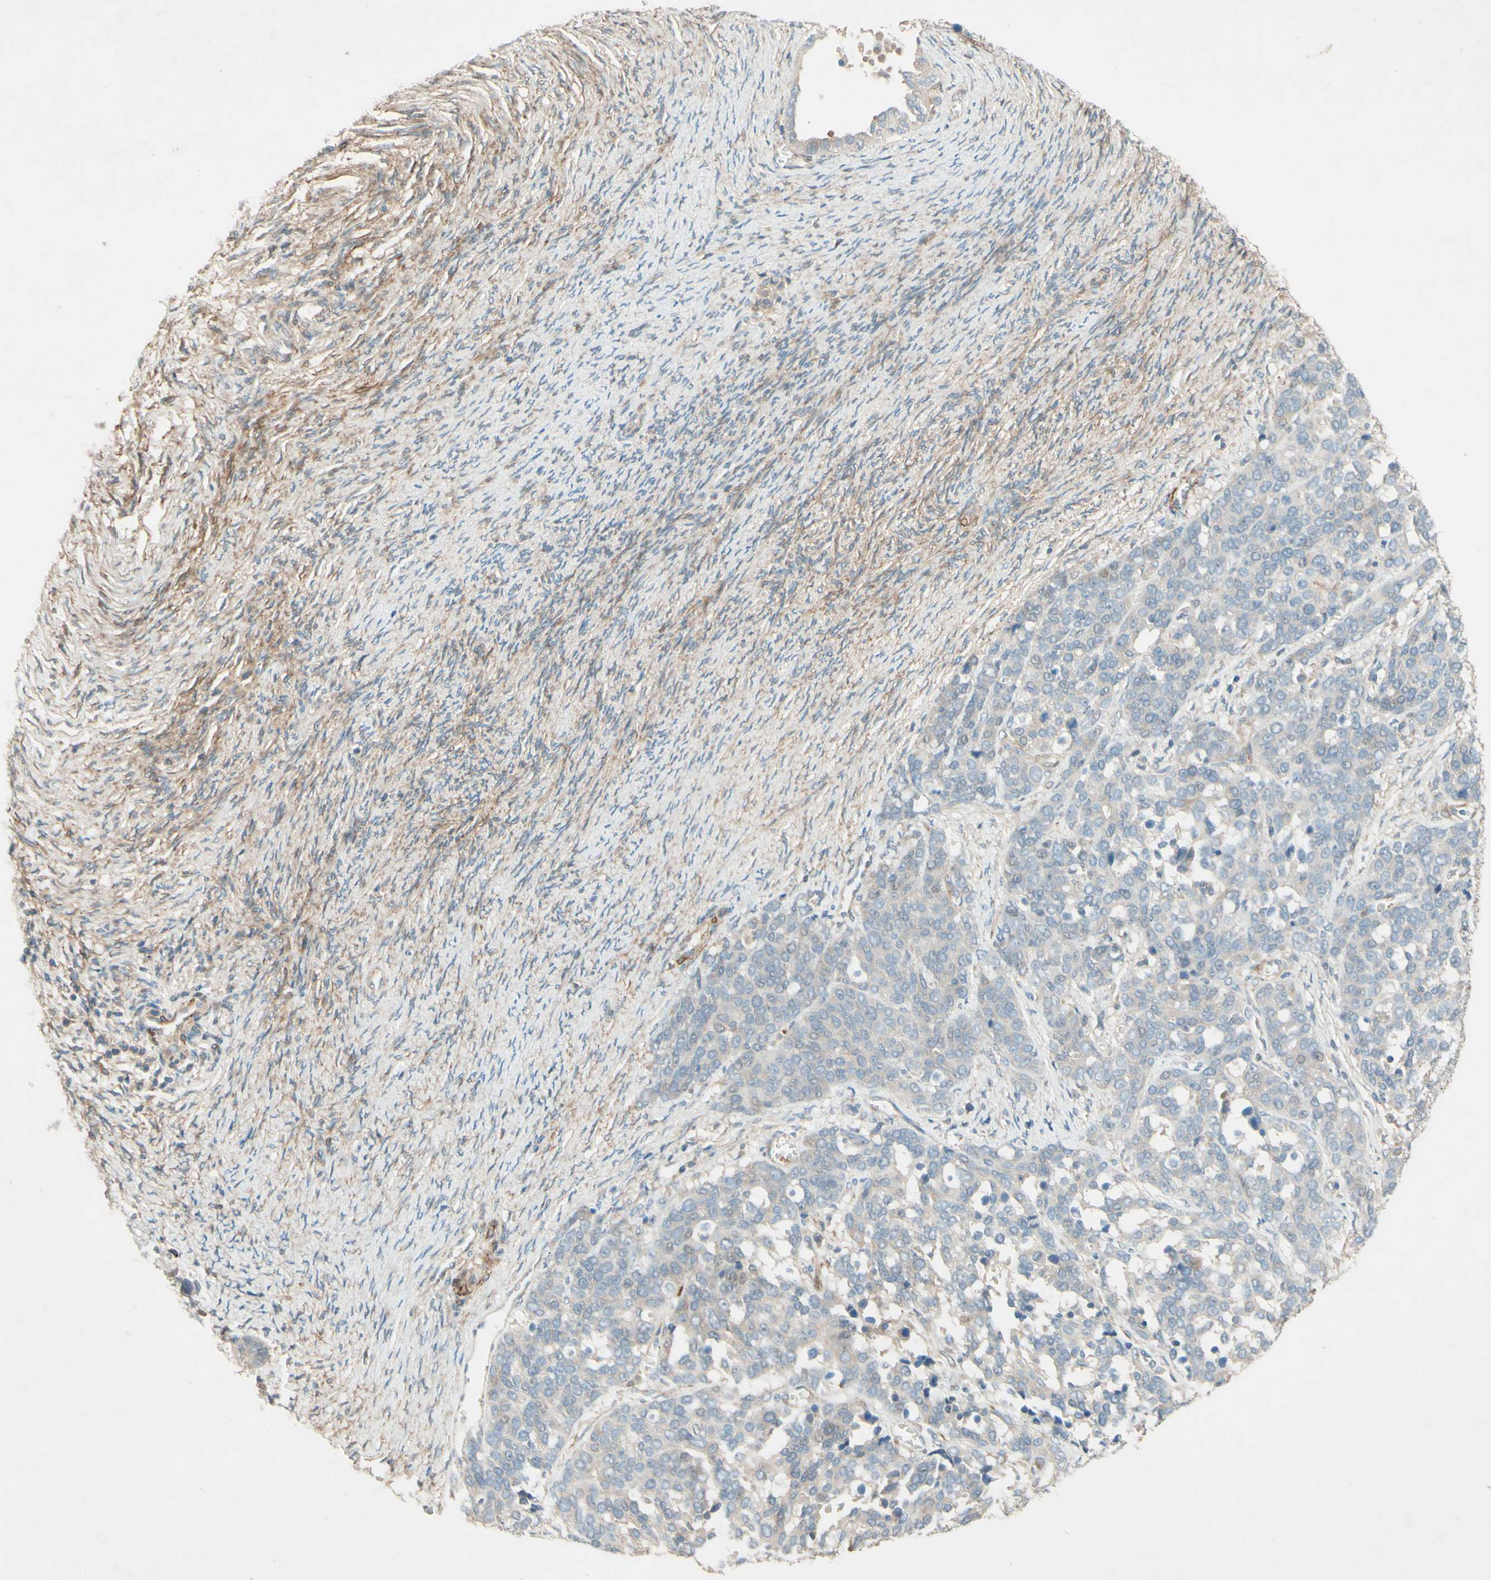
{"staining": {"intensity": "weak", "quantity": "<25%", "location": "cytoplasmic/membranous"}, "tissue": "ovarian cancer", "cell_type": "Tumor cells", "image_type": "cancer", "snomed": [{"axis": "morphology", "description": "Cystadenocarcinoma, serous, NOS"}, {"axis": "topography", "description": "Ovary"}], "caption": "Immunohistochemical staining of ovarian cancer (serous cystadenocarcinoma) exhibits no significant positivity in tumor cells. (Brightfield microscopy of DAB IHC at high magnification).", "gene": "ADAM17", "patient": {"sex": "female", "age": 44}}